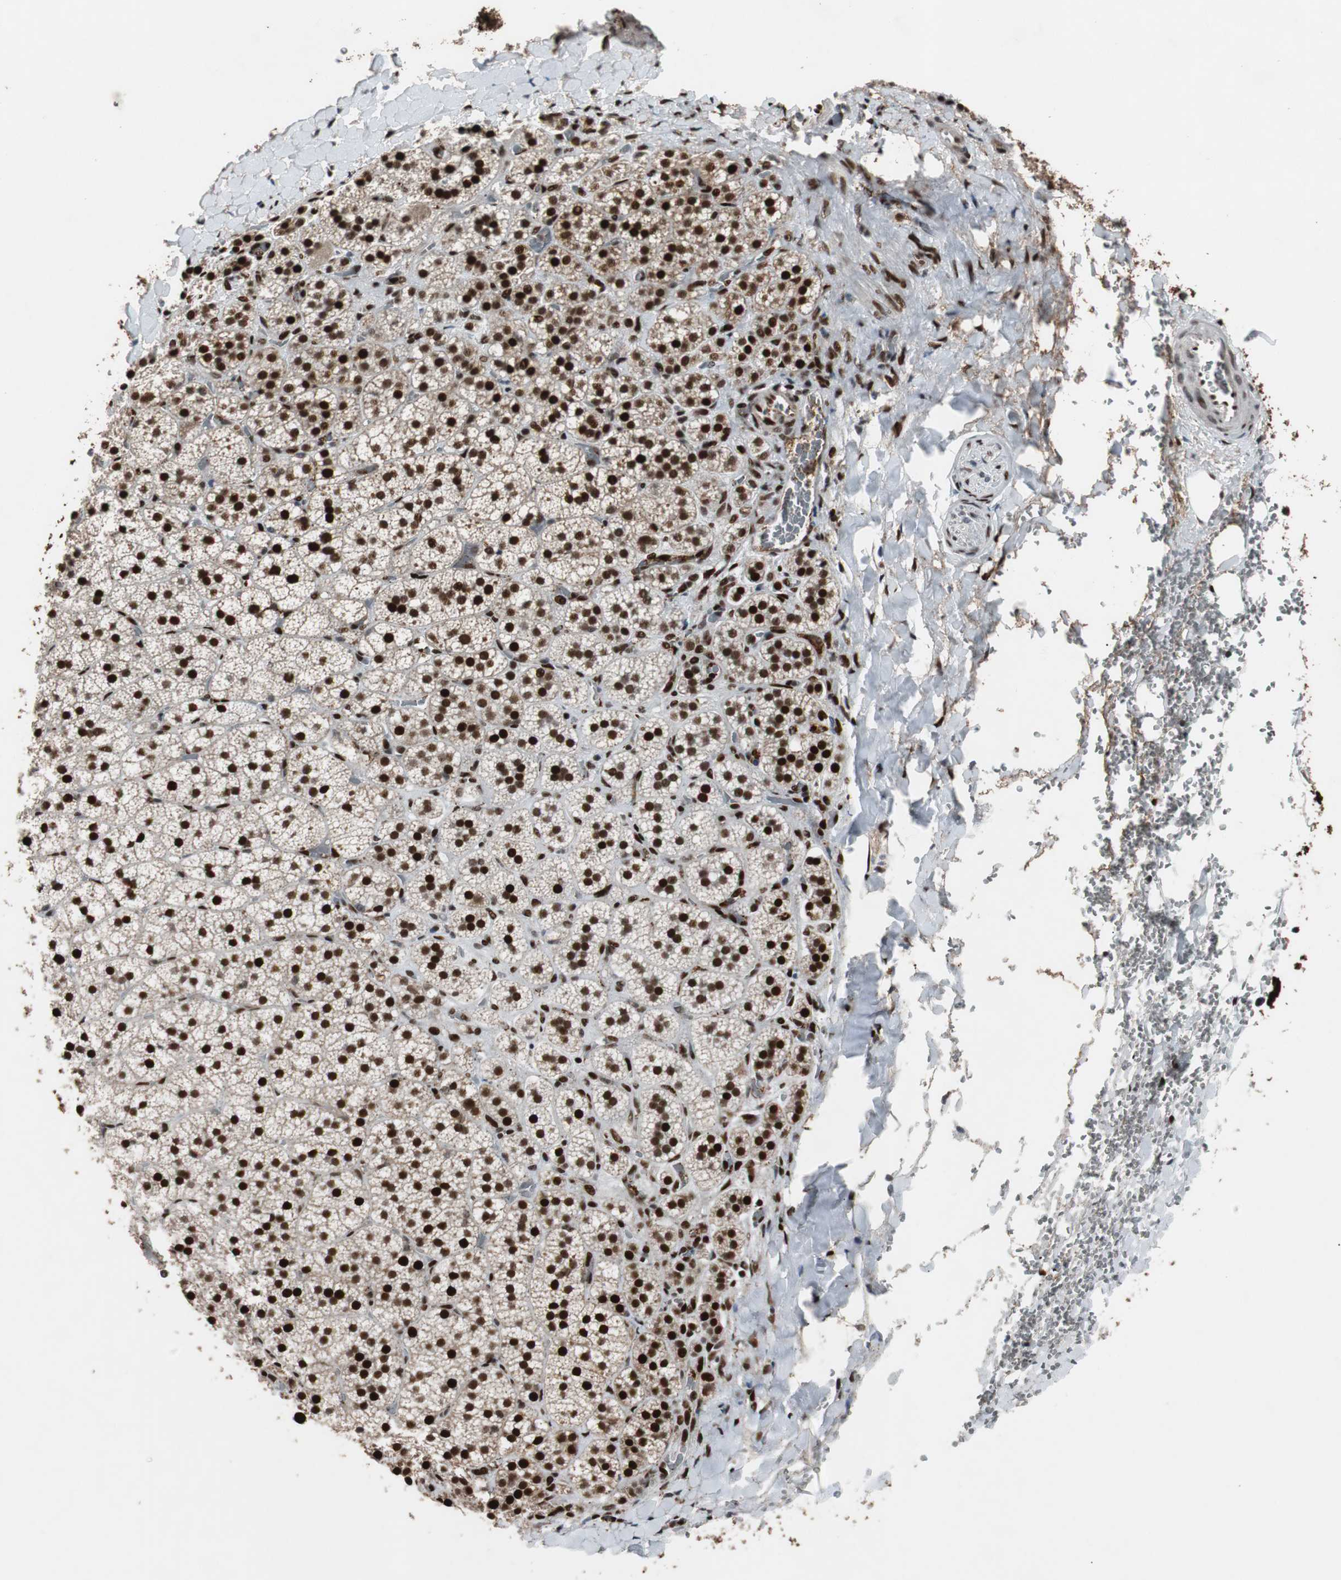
{"staining": {"intensity": "strong", "quantity": ">75%", "location": "cytoplasmic/membranous,nuclear"}, "tissue": "adrenal gland", "cell_type": "Glandular cells", "image_type": "normal", "snomed": [{"axis": "morphology", "description": "Normal tissue, NOS"}, {"axis": "topography", "description": "Adrenal gland"}], "caption": "Immunohistochemistry (IHC) of benign adrenal gland reveals high levels of strong cytoplasmic/membranous,nuclear positivity in approximately >75% of glandular cells.", "gene": "NBL1", "patient": {"sex": "female", "age": 44}}